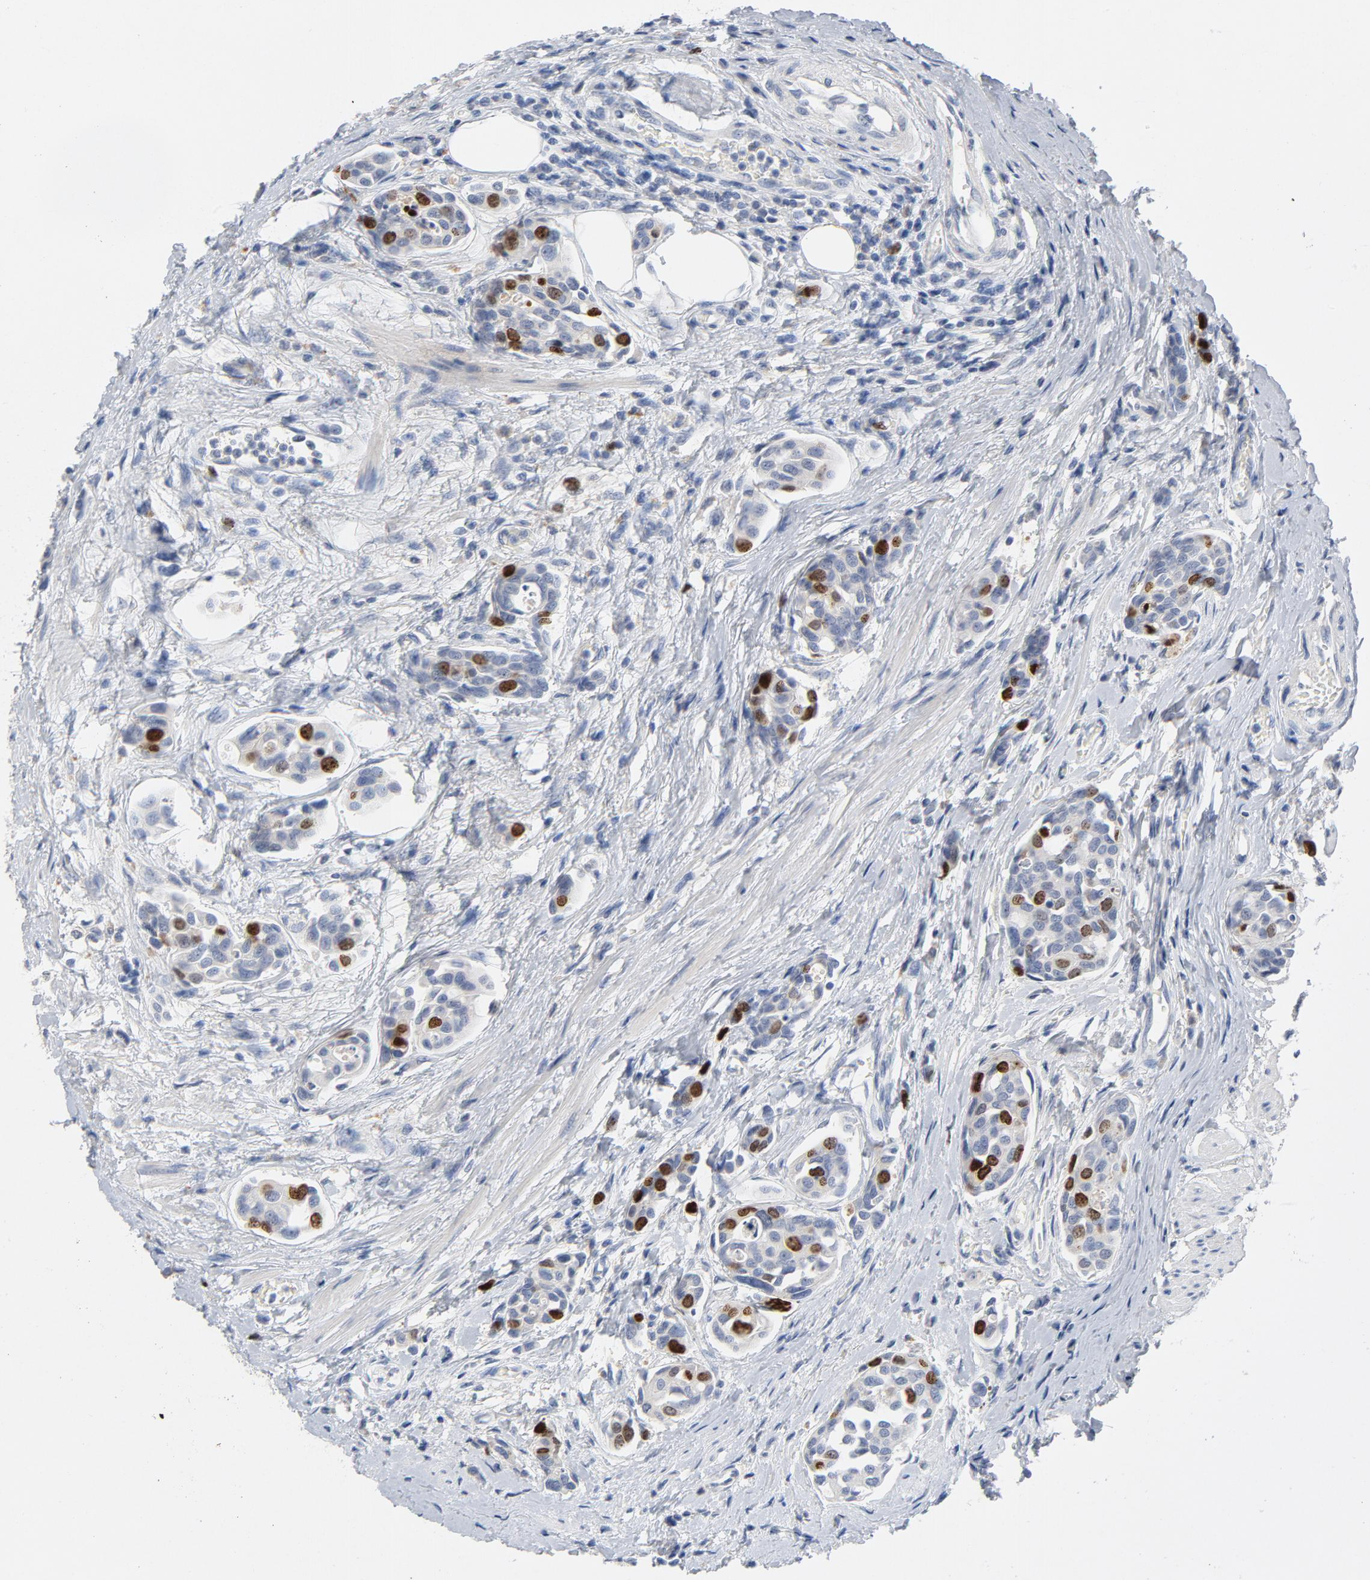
{"staining": {"intensity": "moderate", "quantity": "25%-75%", "location": "nuclear"}, "tissue": "urothelial cancer", "cell_type": "Tumor cells", "image_type": "cancer", "snomed": [{"axis": "morphology", "description": "Urothelial carcinoma, High grade"}, {"axis": "topography", "description": "Urinary bladder"}], "caption": "Protein staining of high-grade urothelial carcinoma tissue displays moderate nuclear staining in about 25%-75% of tumor cells.", "gene": "BIRC5", "patient": {"sex": "male", "age": 78}}